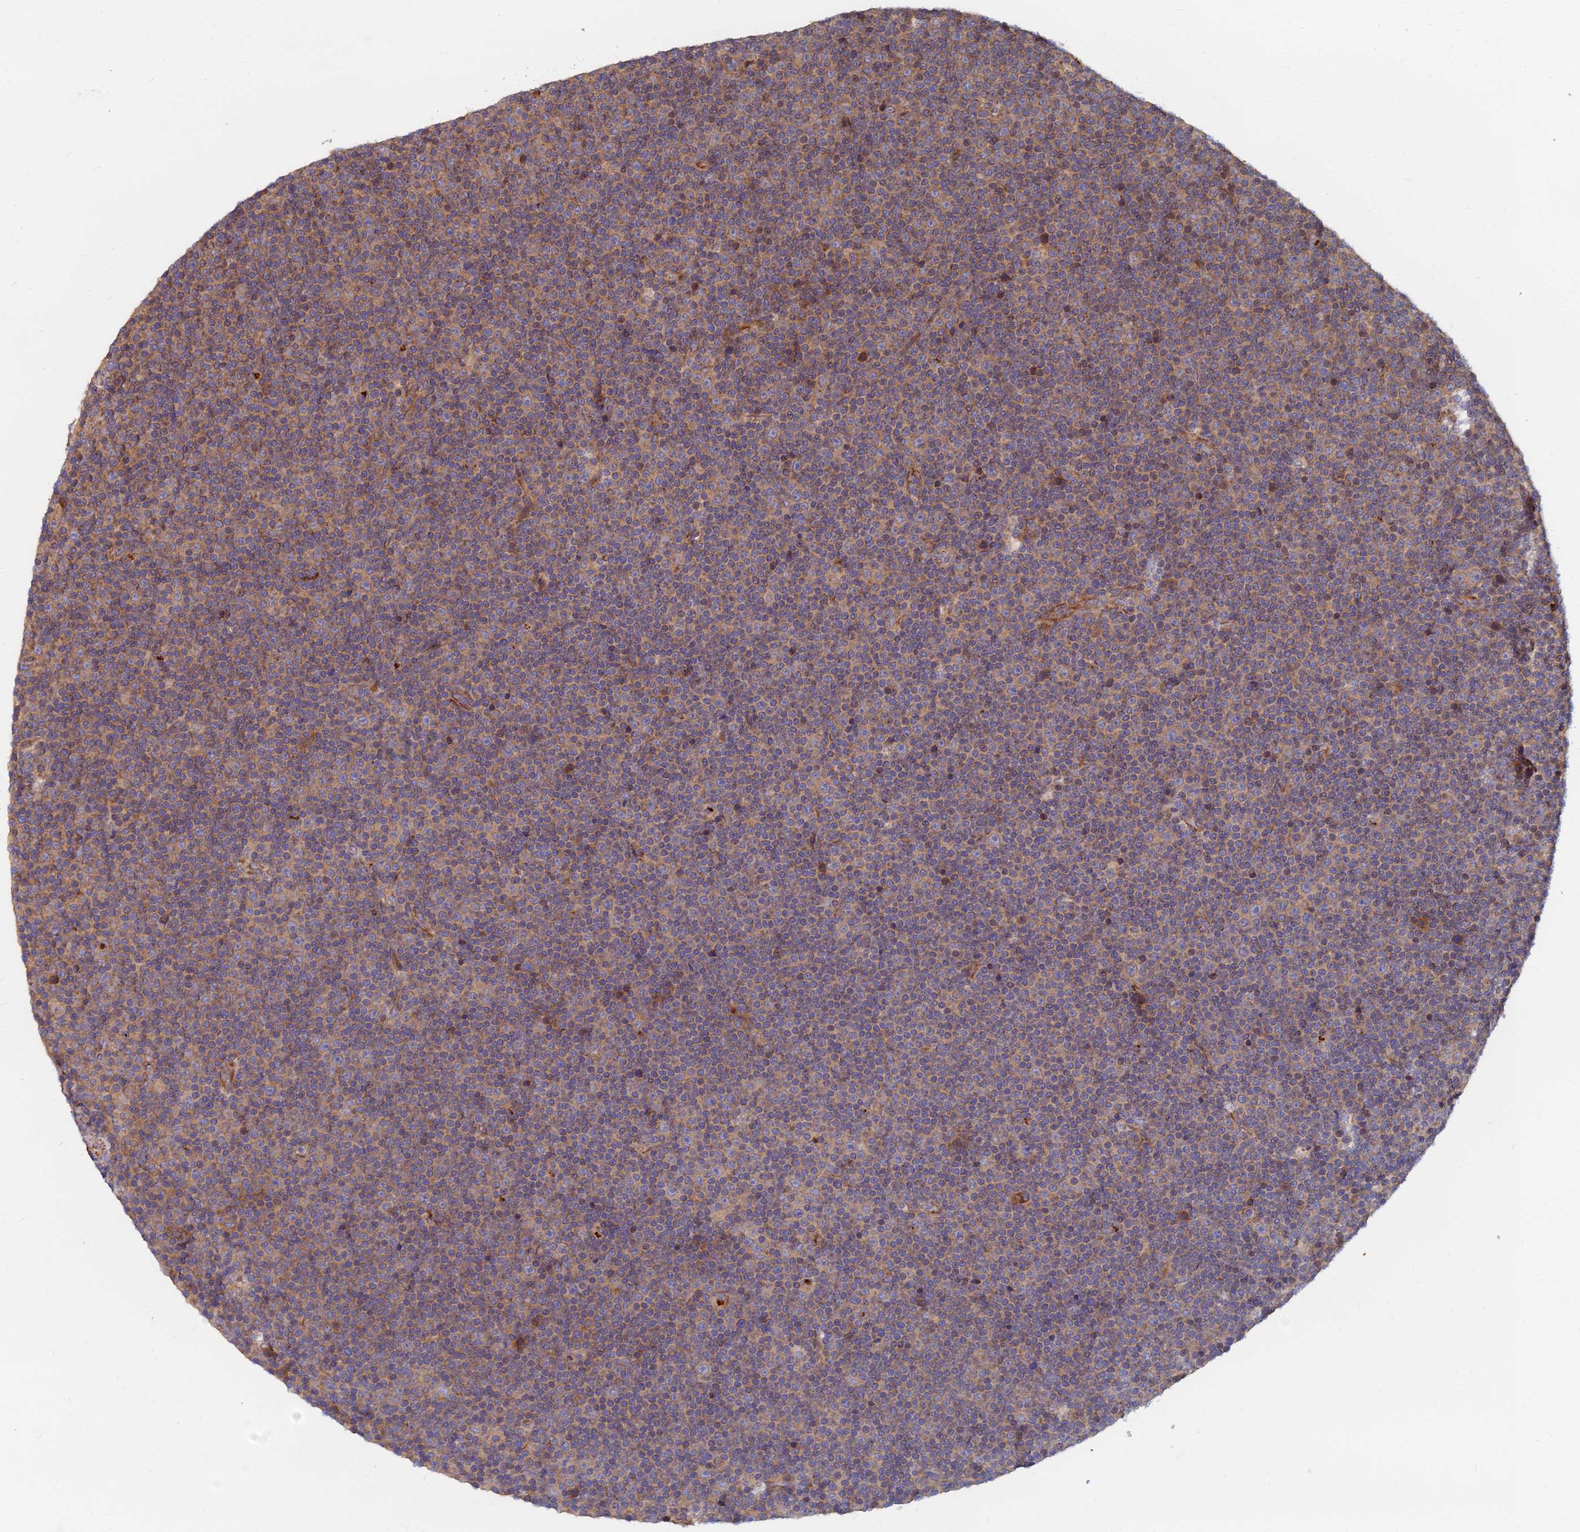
{"staining": {"intensity": "weak", "quantity": ">75%", "location": "cytoplasmic/membranous"}, "tissue": "lymphoma", "cell_type": "Tumor cells", "image_type": "cancer", "snomed": [{"axis": "morphology", "description": "Malignant lymphoma, non-Hodgkin's type, Low grade"}, {"axis": "topography", "description": "Lymph node"}], "caption": "Low-grade malignant lymphoma, non-Hodgkin's type stained for a protein (brown) demonstrates weak cytoplasmic/membranous positive positivity in approximately >75% of tumor cells.", "gene": "CCZ1", "patient": {"sex": "female", "age": 67}}